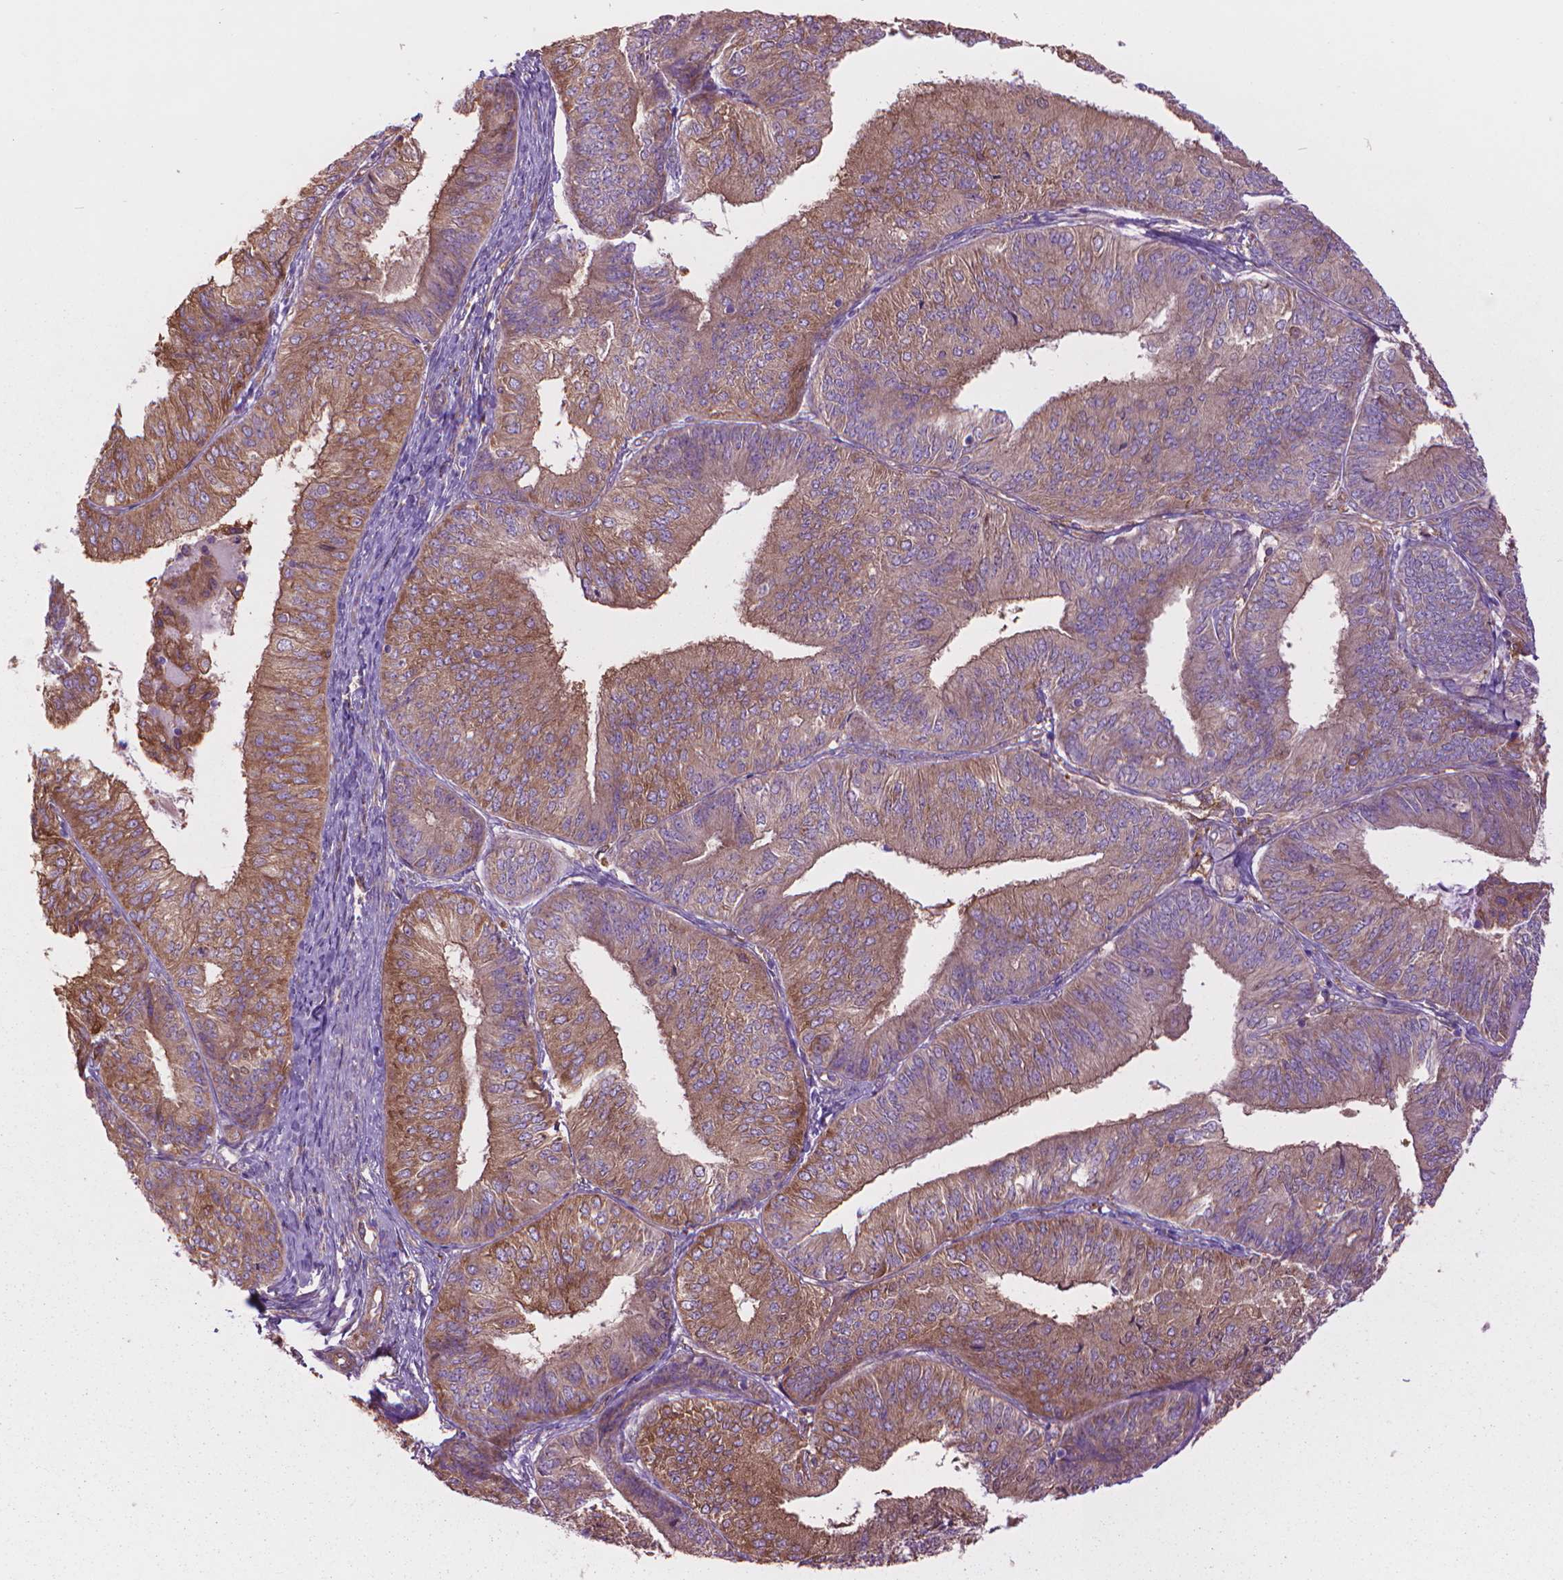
{"staining": {"intensity": "moderate", "quantity": ">75%", "location": "cytoplasmic/membranous"}, "tissue": "endometrial cancer", "cell_type": "Tumor cells", "image_type": "cancer", "snomed": [{"axis": "morphology", "description": "Adenocarcinoma, NOS"}, {"axis": "topography", "description": "Endometrium"}], "caption": "Endometrial cancer (adenocarcinoma) stained for a protein displays moderate cytoplasmic/membranous positivity in tumor cells. Immunohistochemistry (ihc) stains the protein in brown and the nuclei are stained blue.", "gene": "CORO1B", "patient": {"sex": "female", "age": 58}}